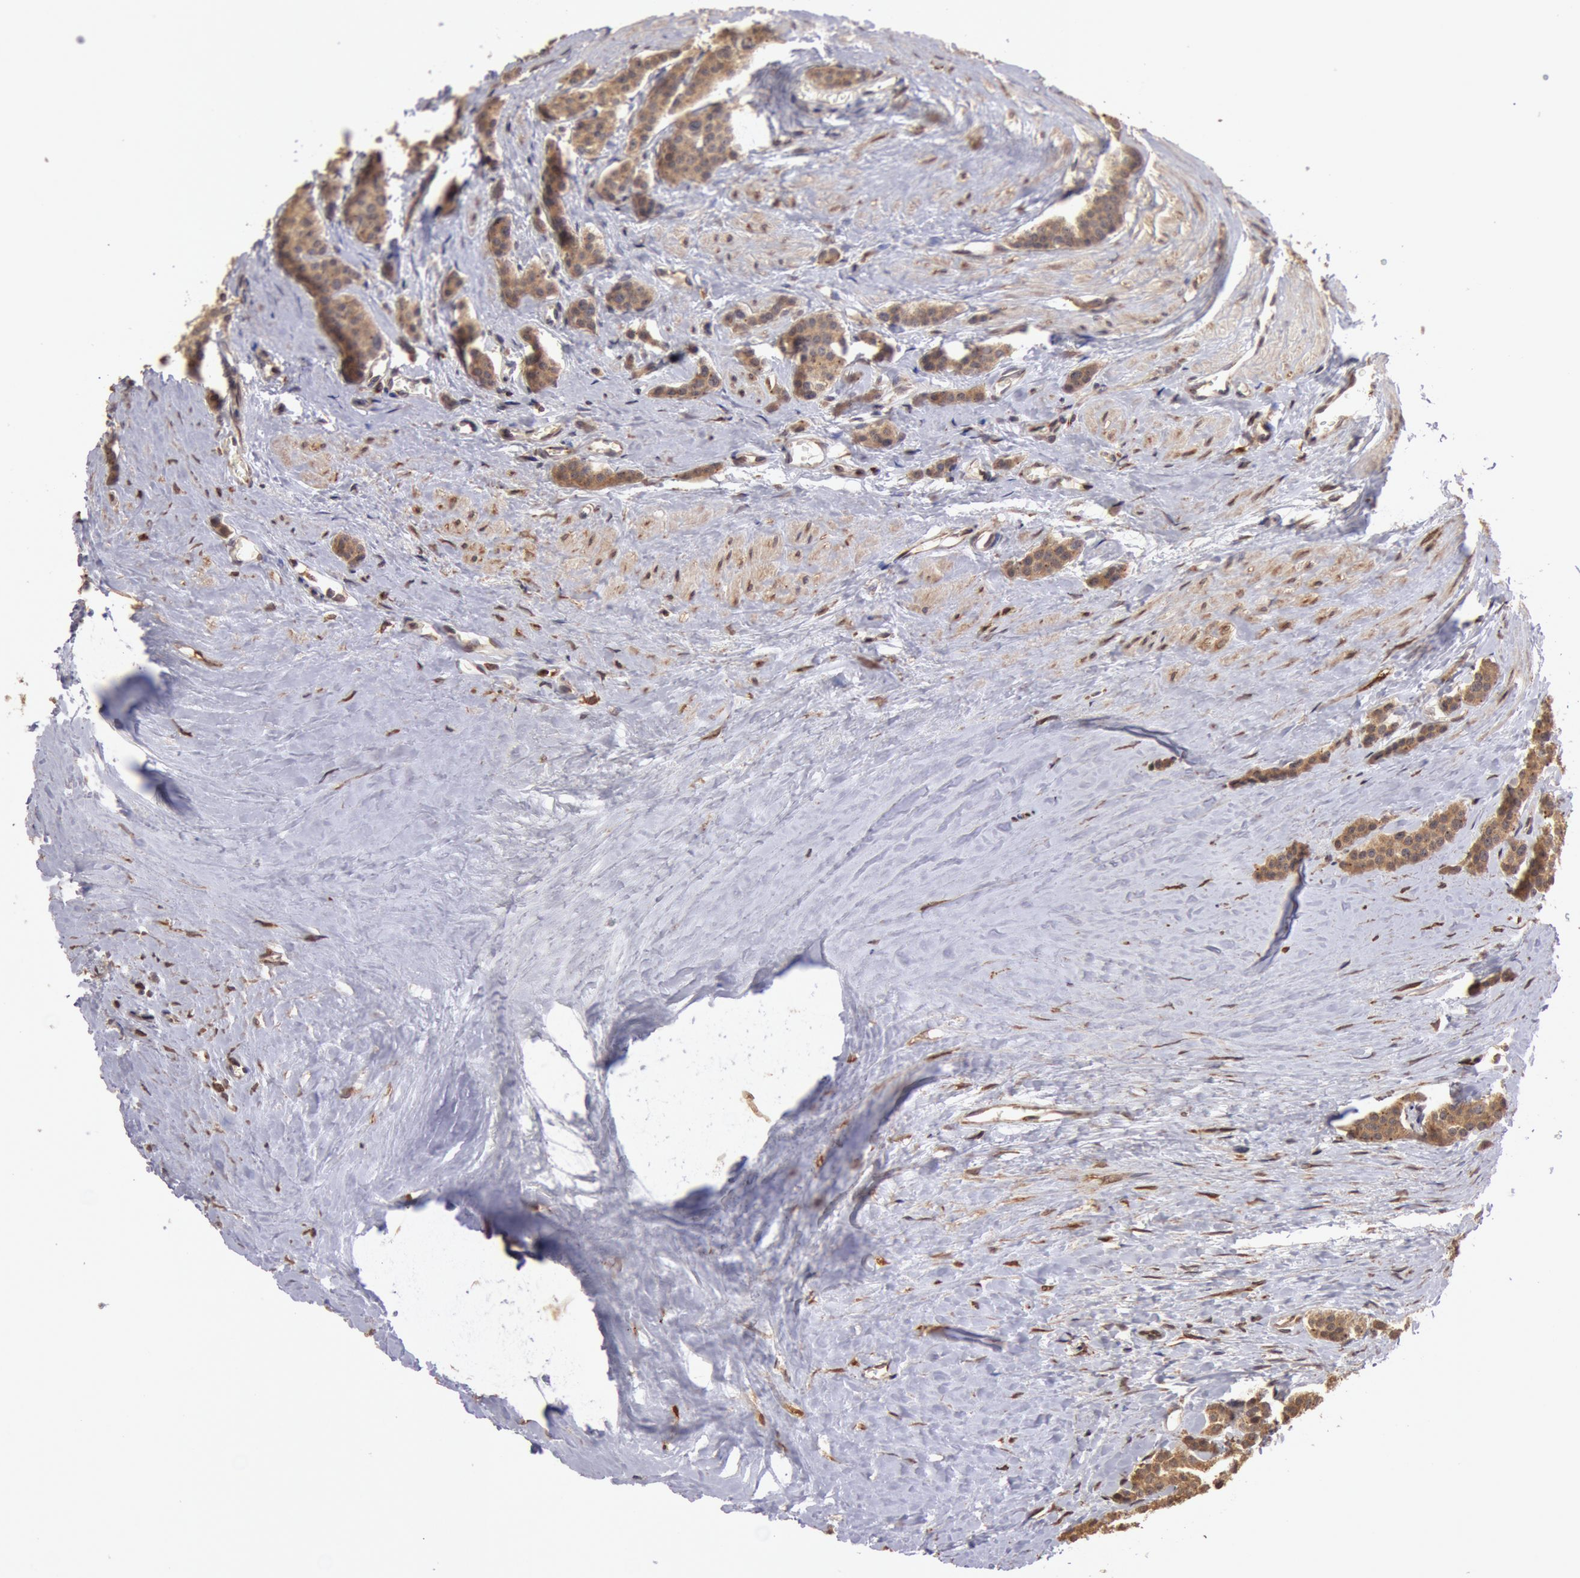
{"staining": {"intensity": "moderate", "quantity": ">75%", "location": "cytoplasmic/membranous"}, "tissue": "carcinoid", "cell_type": "Tumor cells", "image_type": "cancer", "snomed": [{"axis": "morphology", "description": "Carcinoid, malignant, NOS"}, {"axis": "topography", "description": "Small intestine"}], "caption": "This is an image of immunohistochemistry (IHC) staining of carcinoid, which shows moderate positivity in the cytoplasmic/membranous of tumor cells.", "gene": "COMT", "patient": {"sex": "male", "age": 60}}